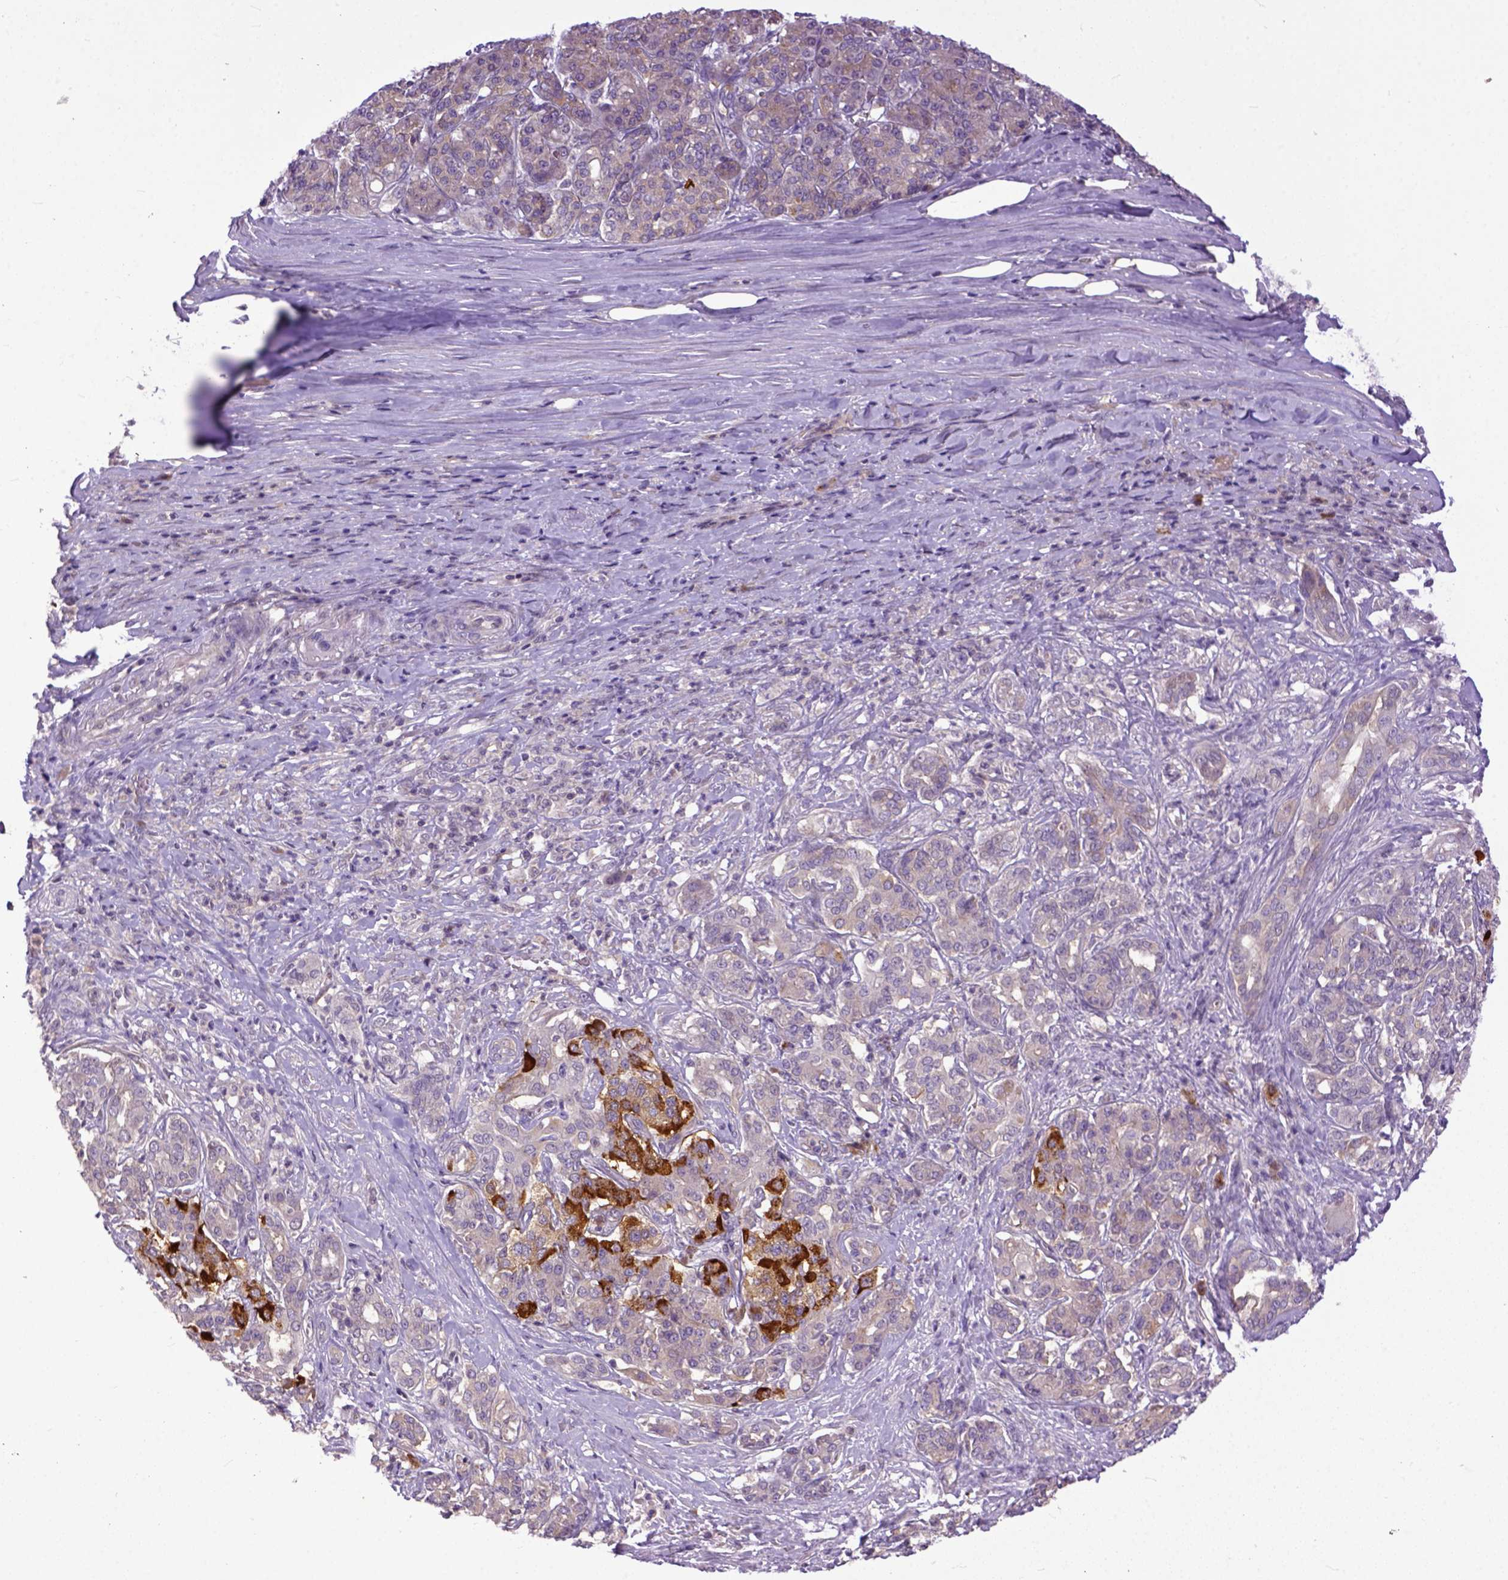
{"staining": {"intensity": "moderate", "quantity": "25%-75%", "location": "cytoplasmic/membranous"}, "tissue": "pancreatic cancer", "cell_type": "Tumor cells", "image_type": "cancer", "snomed": [{"axis": "morphology", "description": "Normal tissue, NOS"}, {"axis": "morphology", "description": "Inflammation, NOS"}, {"axis": "morphology", "description": "Adenocarcinoma, NOS"}, {"axis": "topography", "description": "Pancreas"}], "caption": "An immunohistochemistry photomicrograph of tumor tissue is shown. Protein staining in brown highlights moderate cytoplasmic/membranous positivity in pancreatic cancer (adenocarcinoma) within tumor cells.", "gene": "CPNE1", "patient": {"sex": "male", "age": 57}}